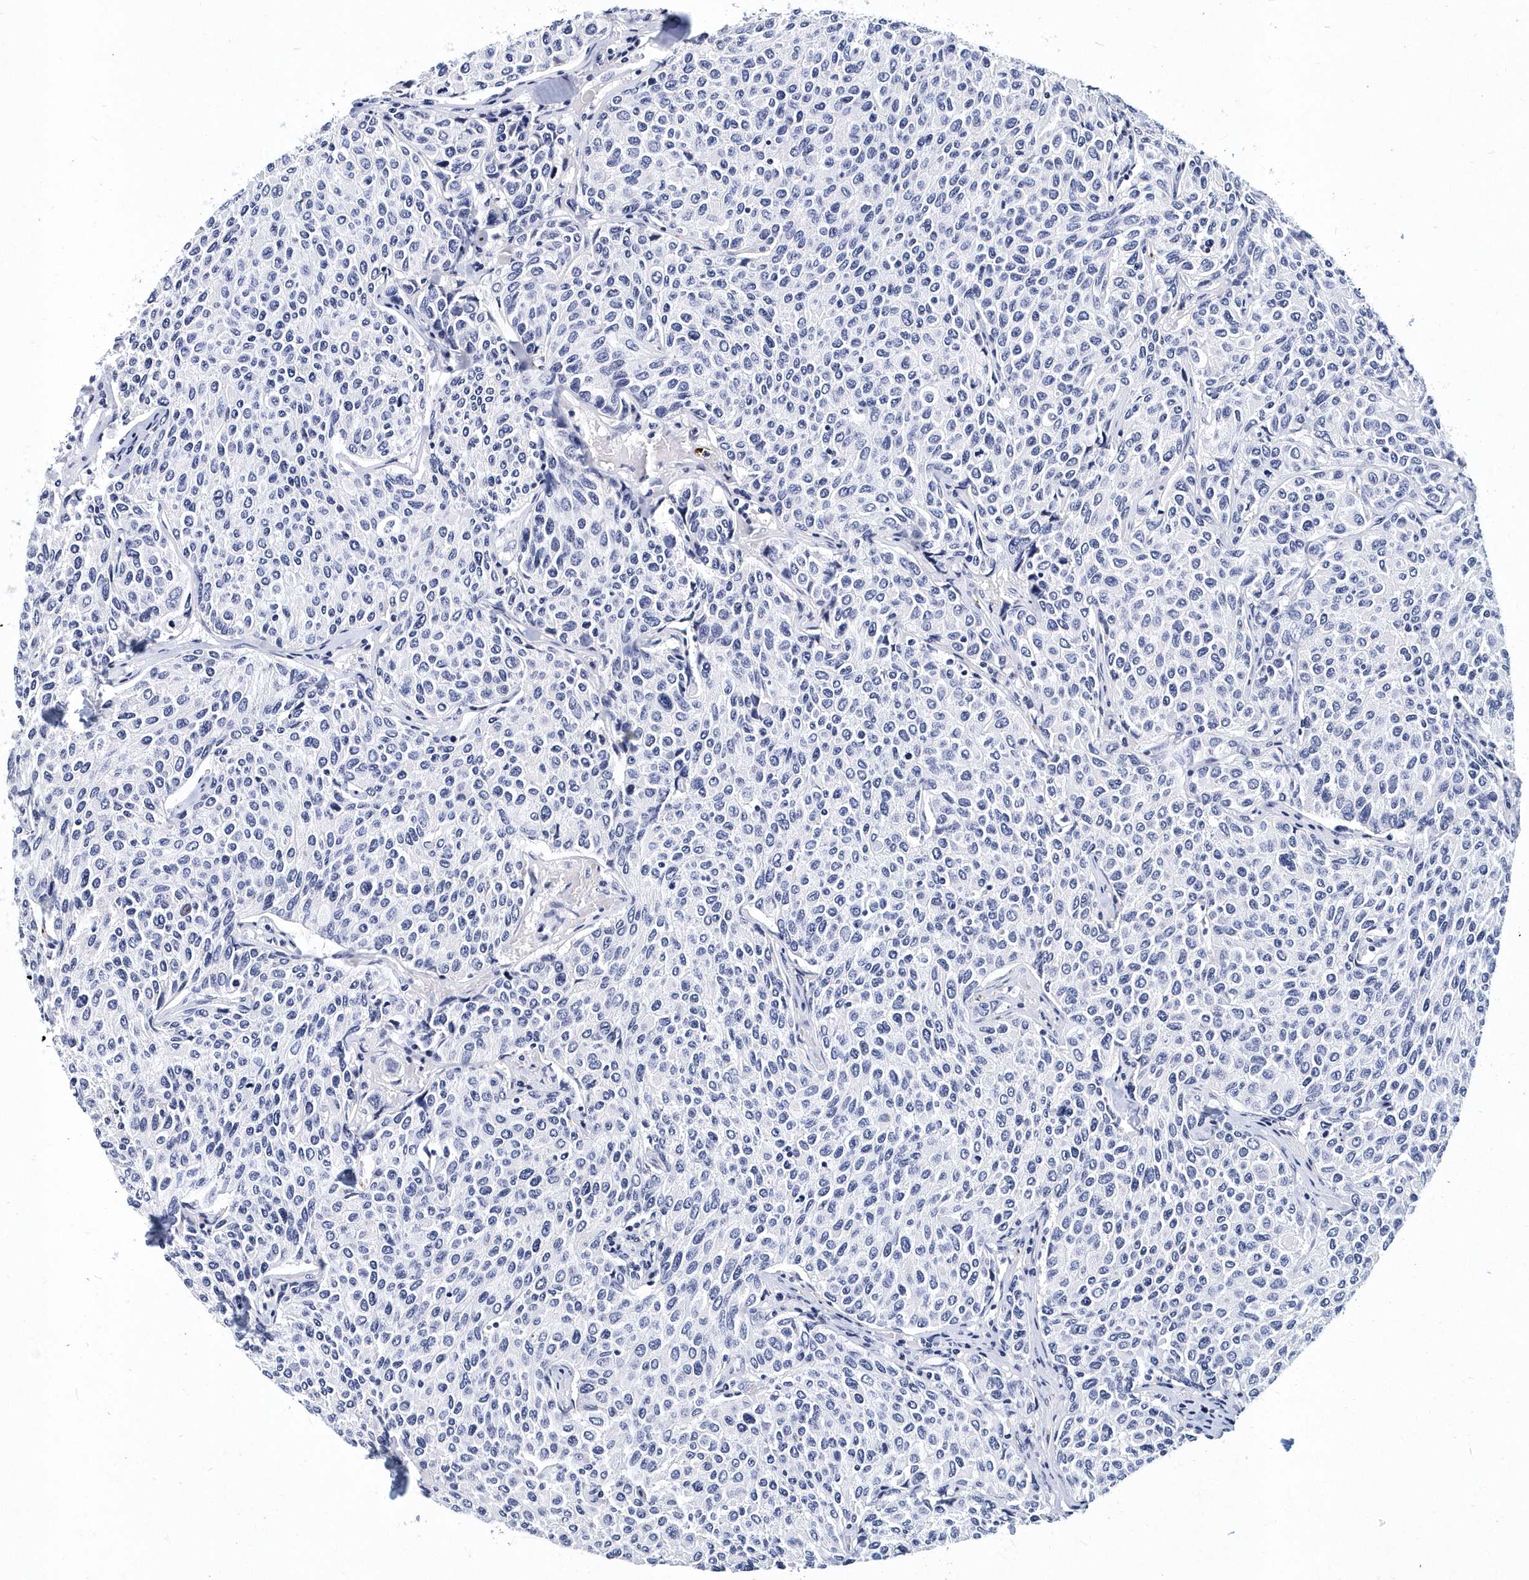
{"staining": {"intensity": "negative", "quantity": "none", "location": "none"}, "tissue": "breast cancer", "cell_type": "Tumor cells", "image_type": "cancer", "snomed": [{"axis": "morphology", "description": "Duct carcinoma"}, {"axis": "topography", "description": "Breast"}], "caption": "Micrograph shows no significant protein positivity in tumor cells of breast cancer.", "gene": "ITGA2B", "patient": {"sex": "female", "age": 55}}